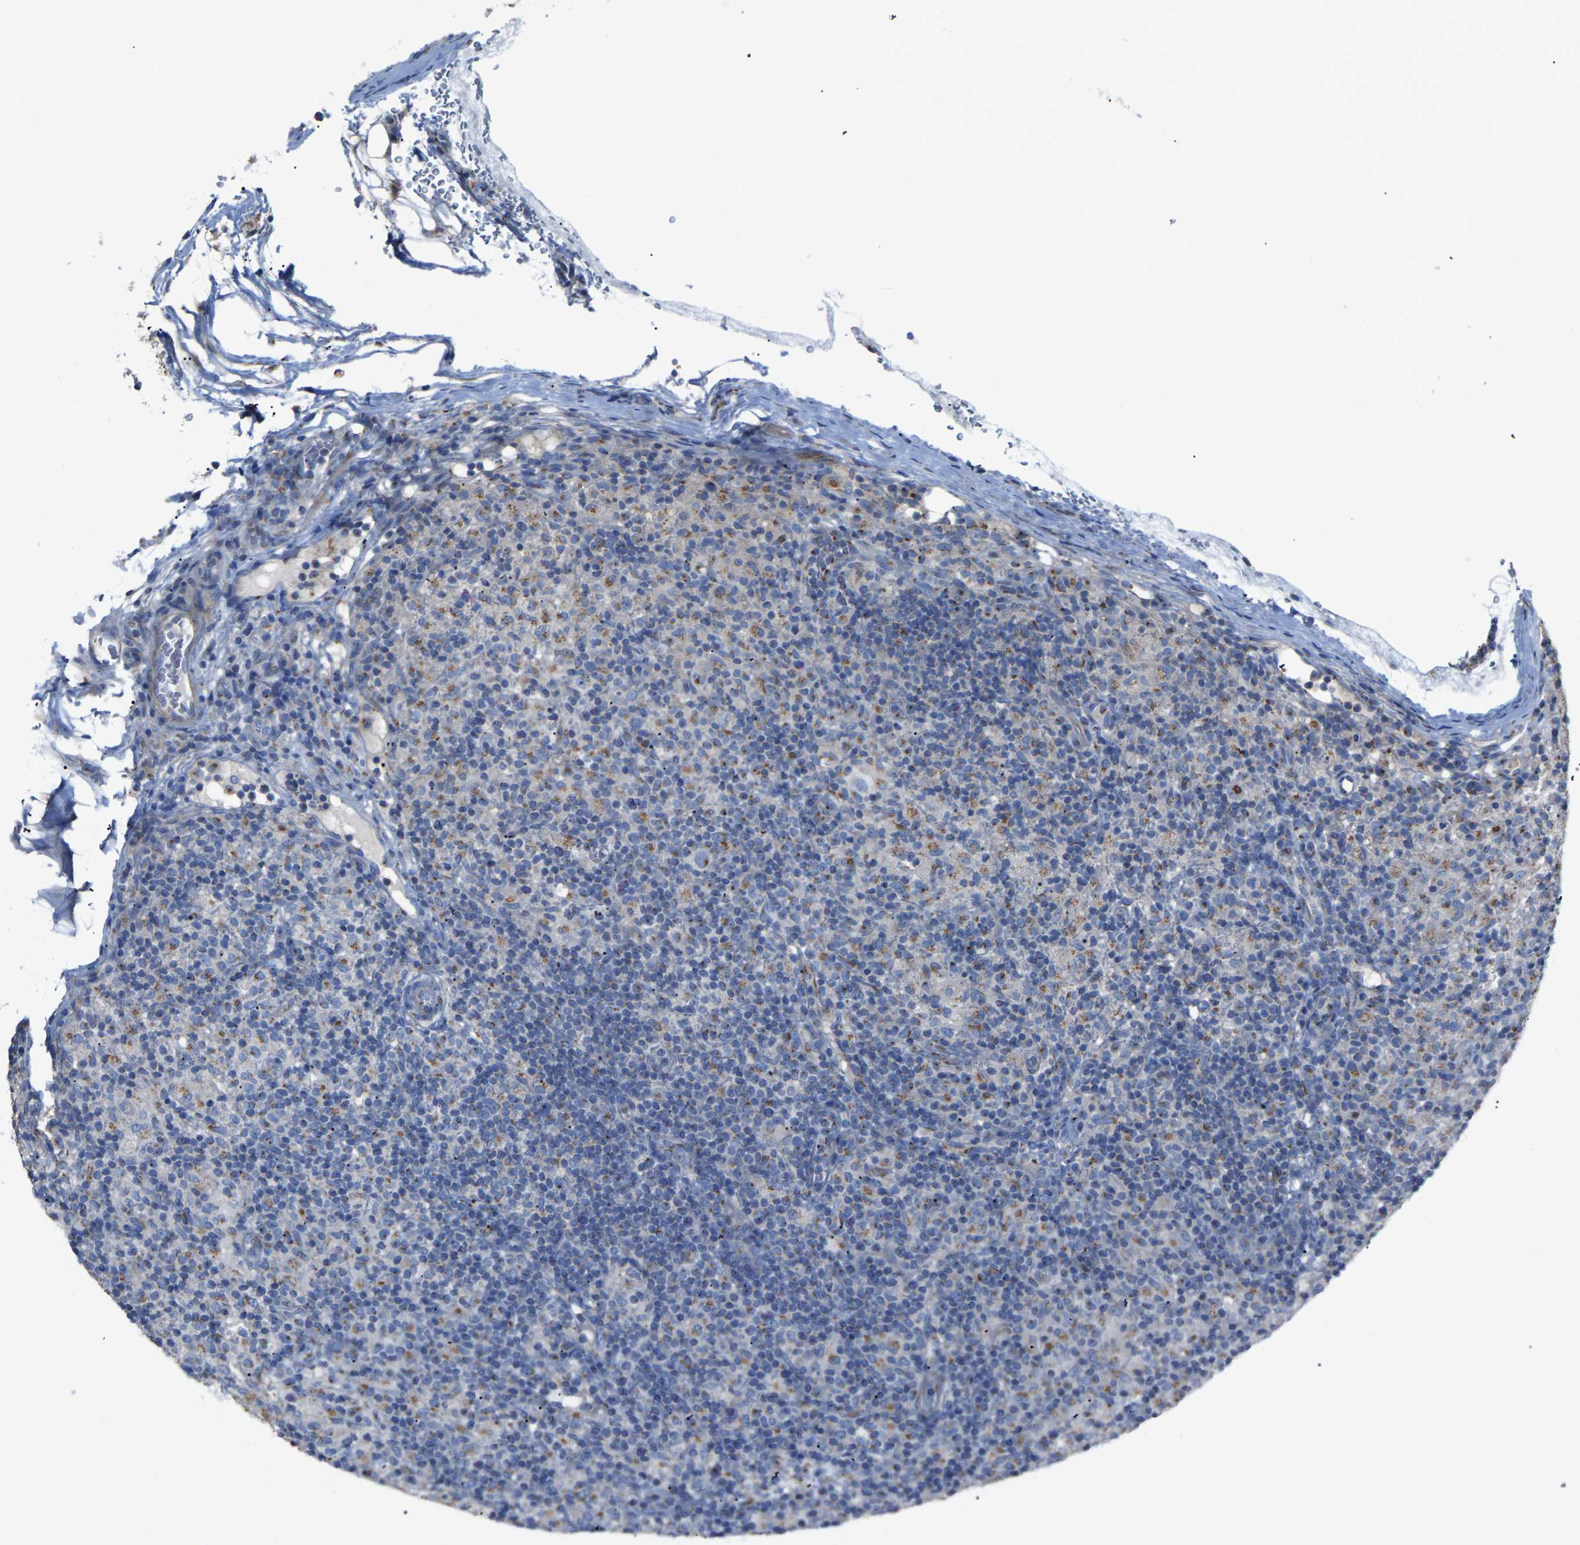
{"staining": {"intensity": "moderate", "quantity": "25%-75%", "location": "cytoplasmic/membranous"}, "tissue": "lymphoma", "cell_type": "Tumor cells", "image_type": "cancer", "snomed": [{"axis": "morphology", "description": "Hodgkin's disease, NOS"}, {"axis": "topography", "description": "Lymph node"}], "caption": "A brown stain labels moderate cytoplasmic/membranous staining of a protein in human lymphoma tumor cells.", "gene": "CANT1", "patient": {"sex": "male", "age": 70}}